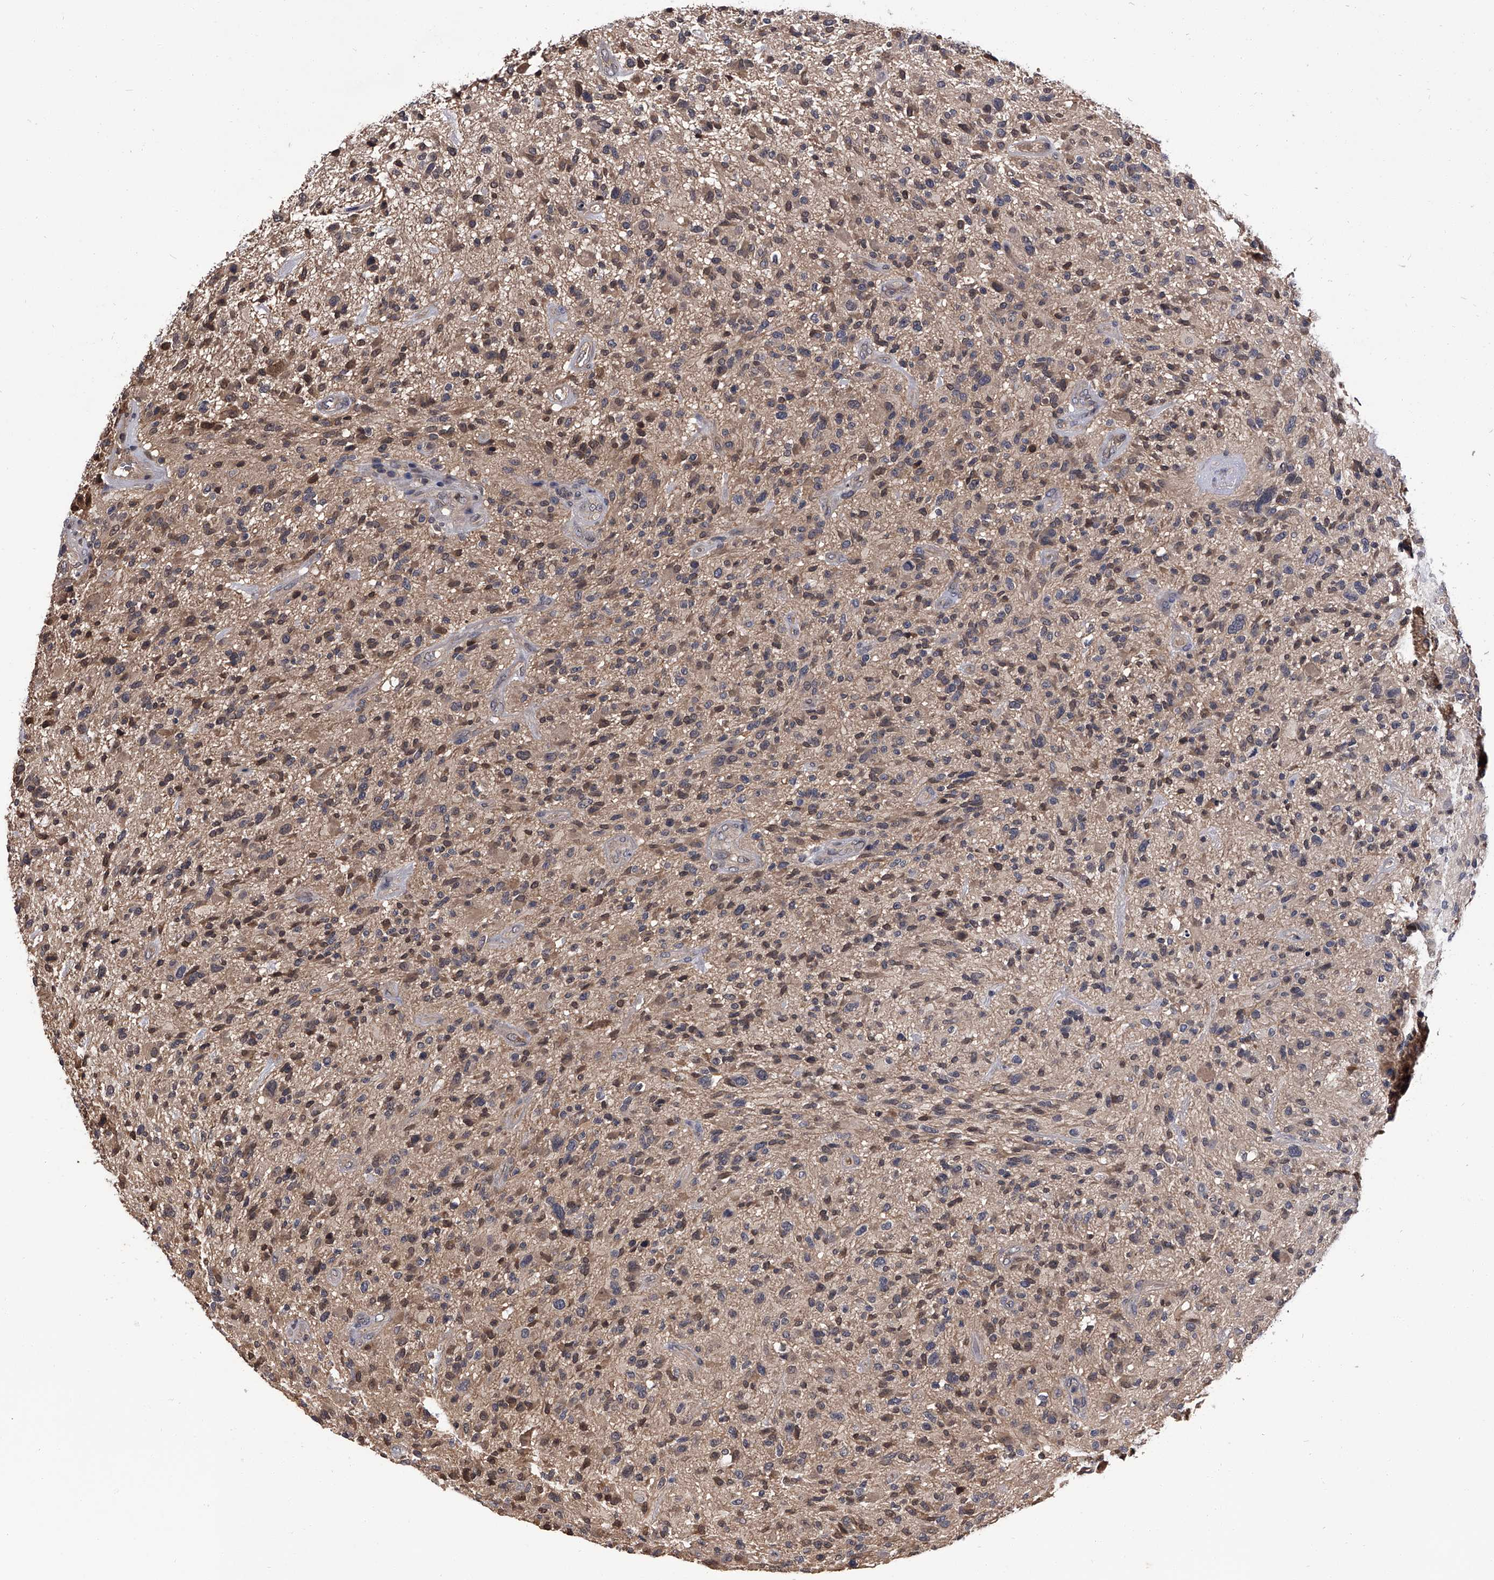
{"staining": {"intensity": "weak", "quantity": ">75%", "location": "cytoplasmic/membranous"}, "tissue": "glioma", "cell_type": "Tumor cells", "image_type": "cancer", "snomed": [{"axis": "morphology", "description": "Glioma, malignant, High grade"}, {"axis": "topography", "description": "Brain"}], "caption": "There is low levels of weak cytoplasmic/membranous staining in tumor cells of glioma, as demonstrated by immunohistochemical staining (brown color).", "gene": "SLC18B1", "patient": {"sex": "male", "age": 47}}